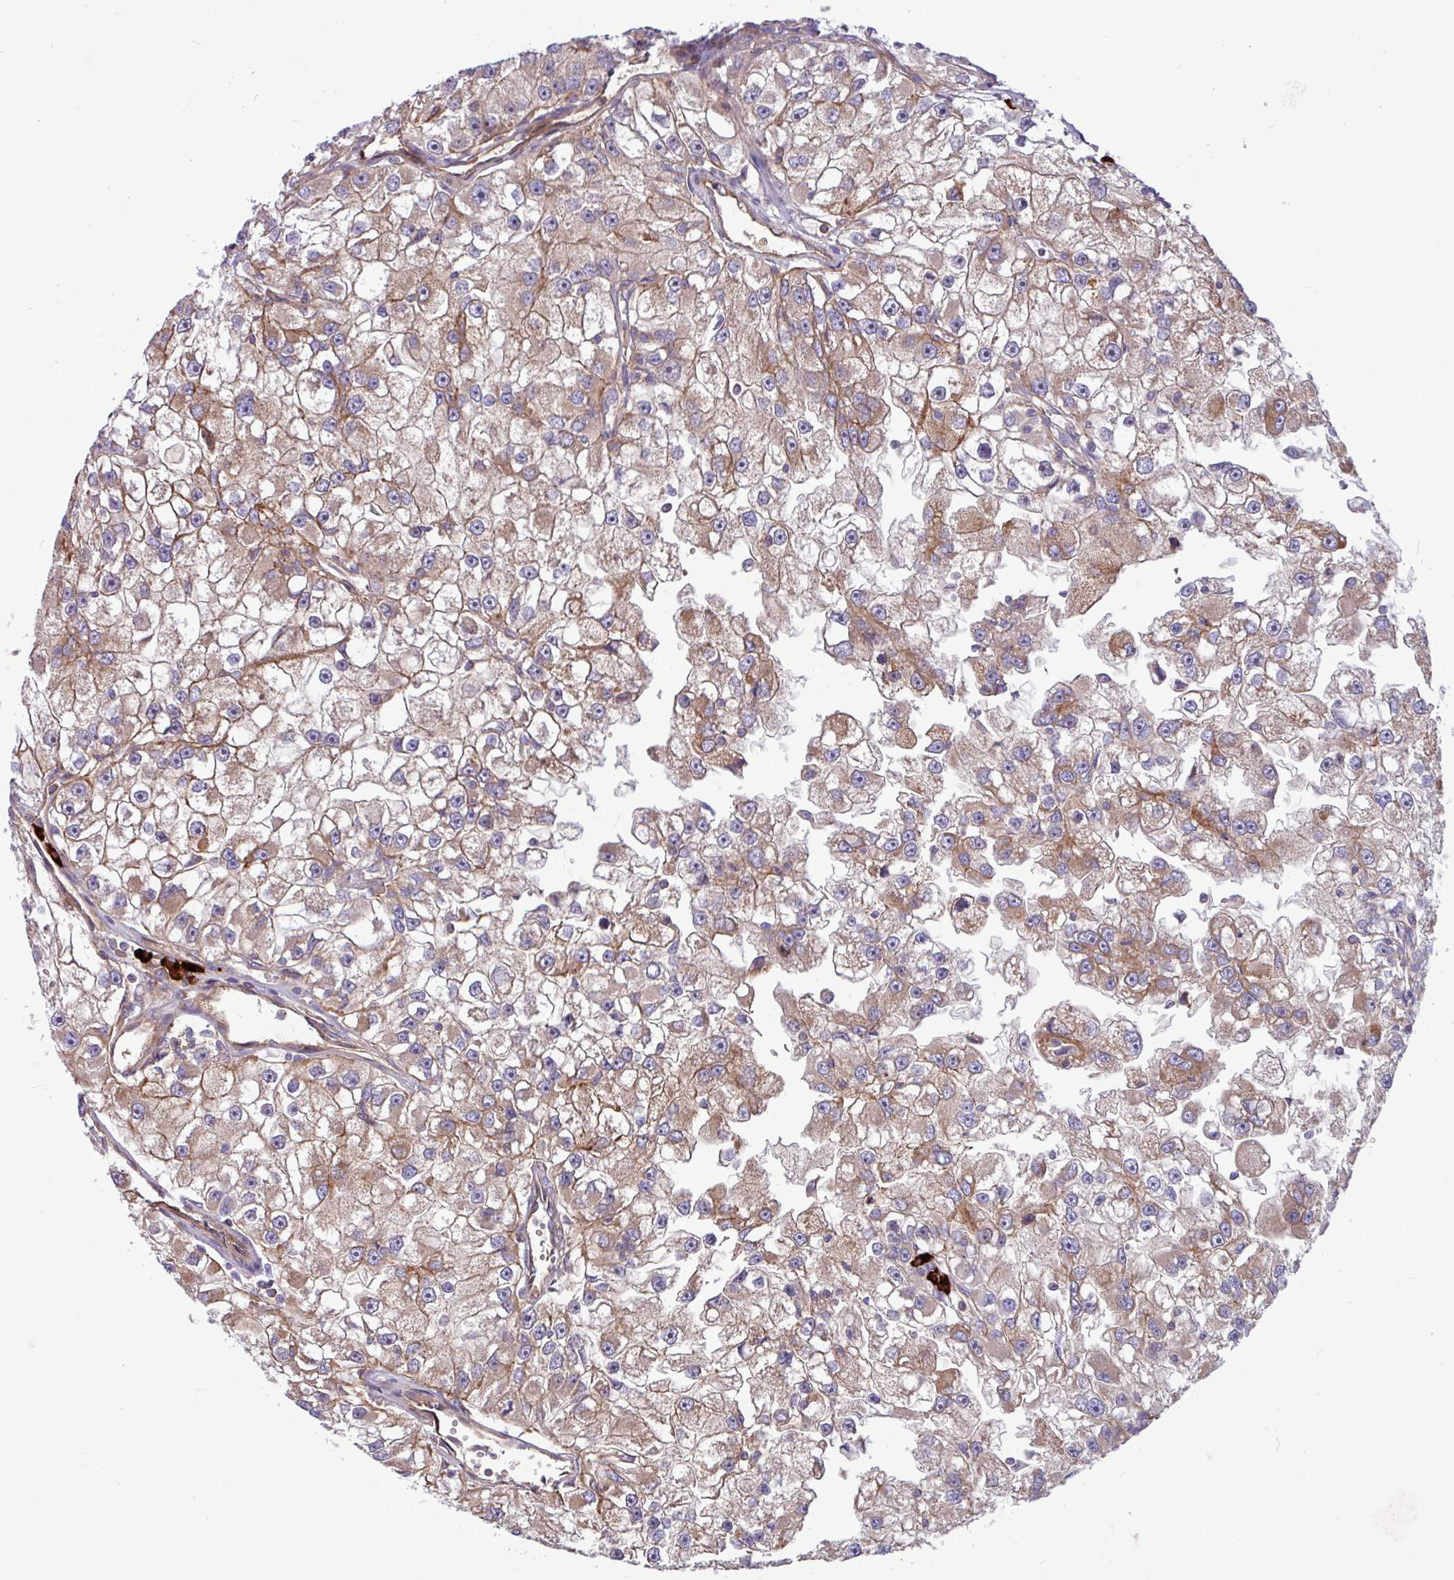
{"staining": {"intensity": "moderate", "quantity": "25%-75%", "location": "cytoplasmic/membranous"}, "tissue": "renal cancer", "cell_type": "Tumor cells", "image_type": "cancer", "snomed": [{"axis": "morphology", "description": "Adenocarcinoma, NOS"}, {"axis": "topography", "description": "Kidney"}], "caption": "An image of adenocarcinoma (renal) stained for a protein displays moderate cytoplasmic/membranous brown staining in tumor cells.", "gene": "B4GALNT4", "patient": {"sex": "male", "age": 63}}